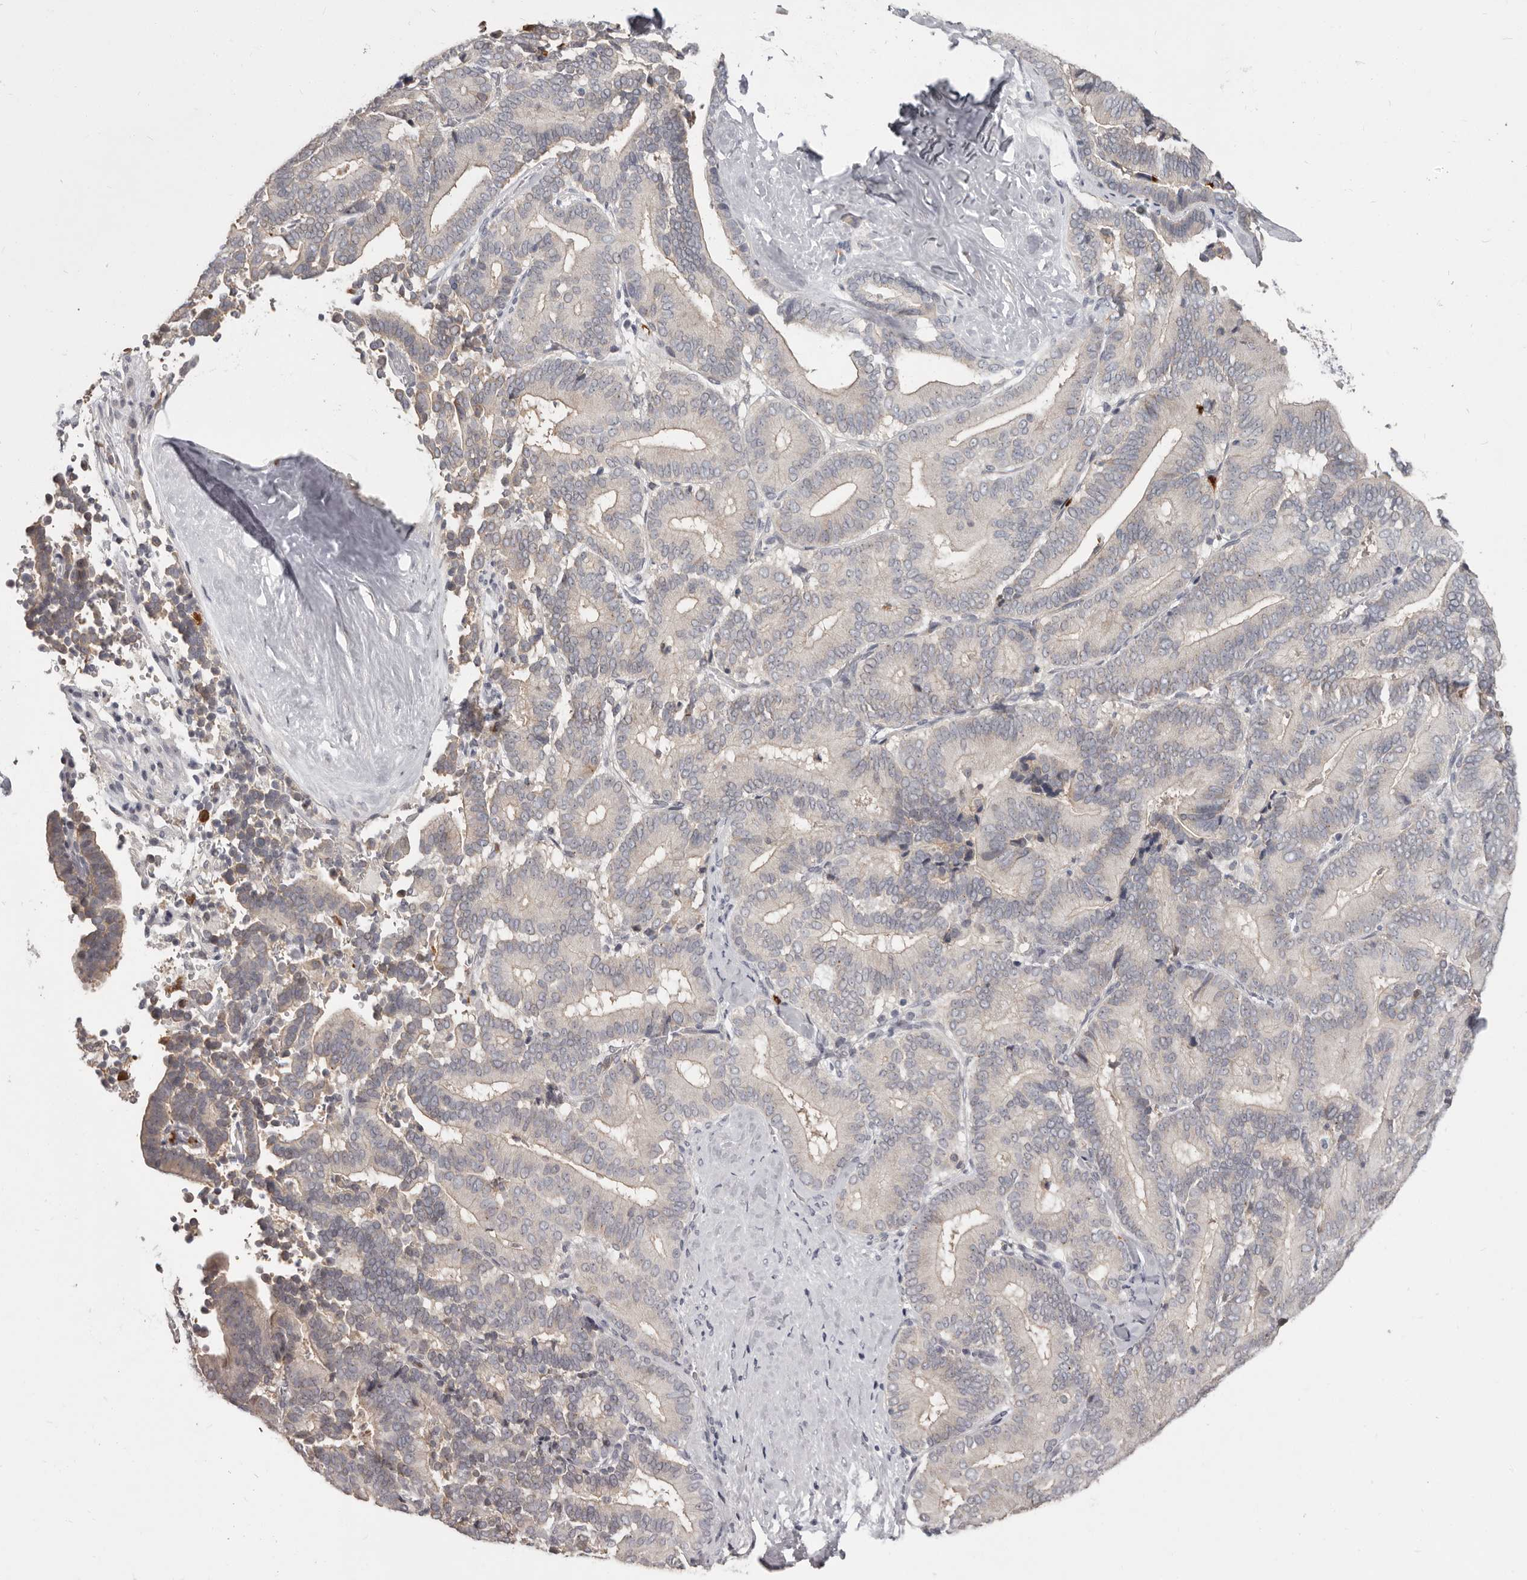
{"staining": {"intensity": "negative", "quantity": "none", "location": "none"}, "tissue": "liver cancer", "cell_type": "Tumor cells", "image_type": "cancer", "snomed": [{"axis": "morphology", "description": "Cholangiocarcinoma"}, {"axis": "topography", "description": "Liver"}], "caption": "Tumor cells show no significant protein positivity in cholangiocarcinoma (liver).", "gene": "GPR157", "patient": {"sex": "female", "age": 75}}